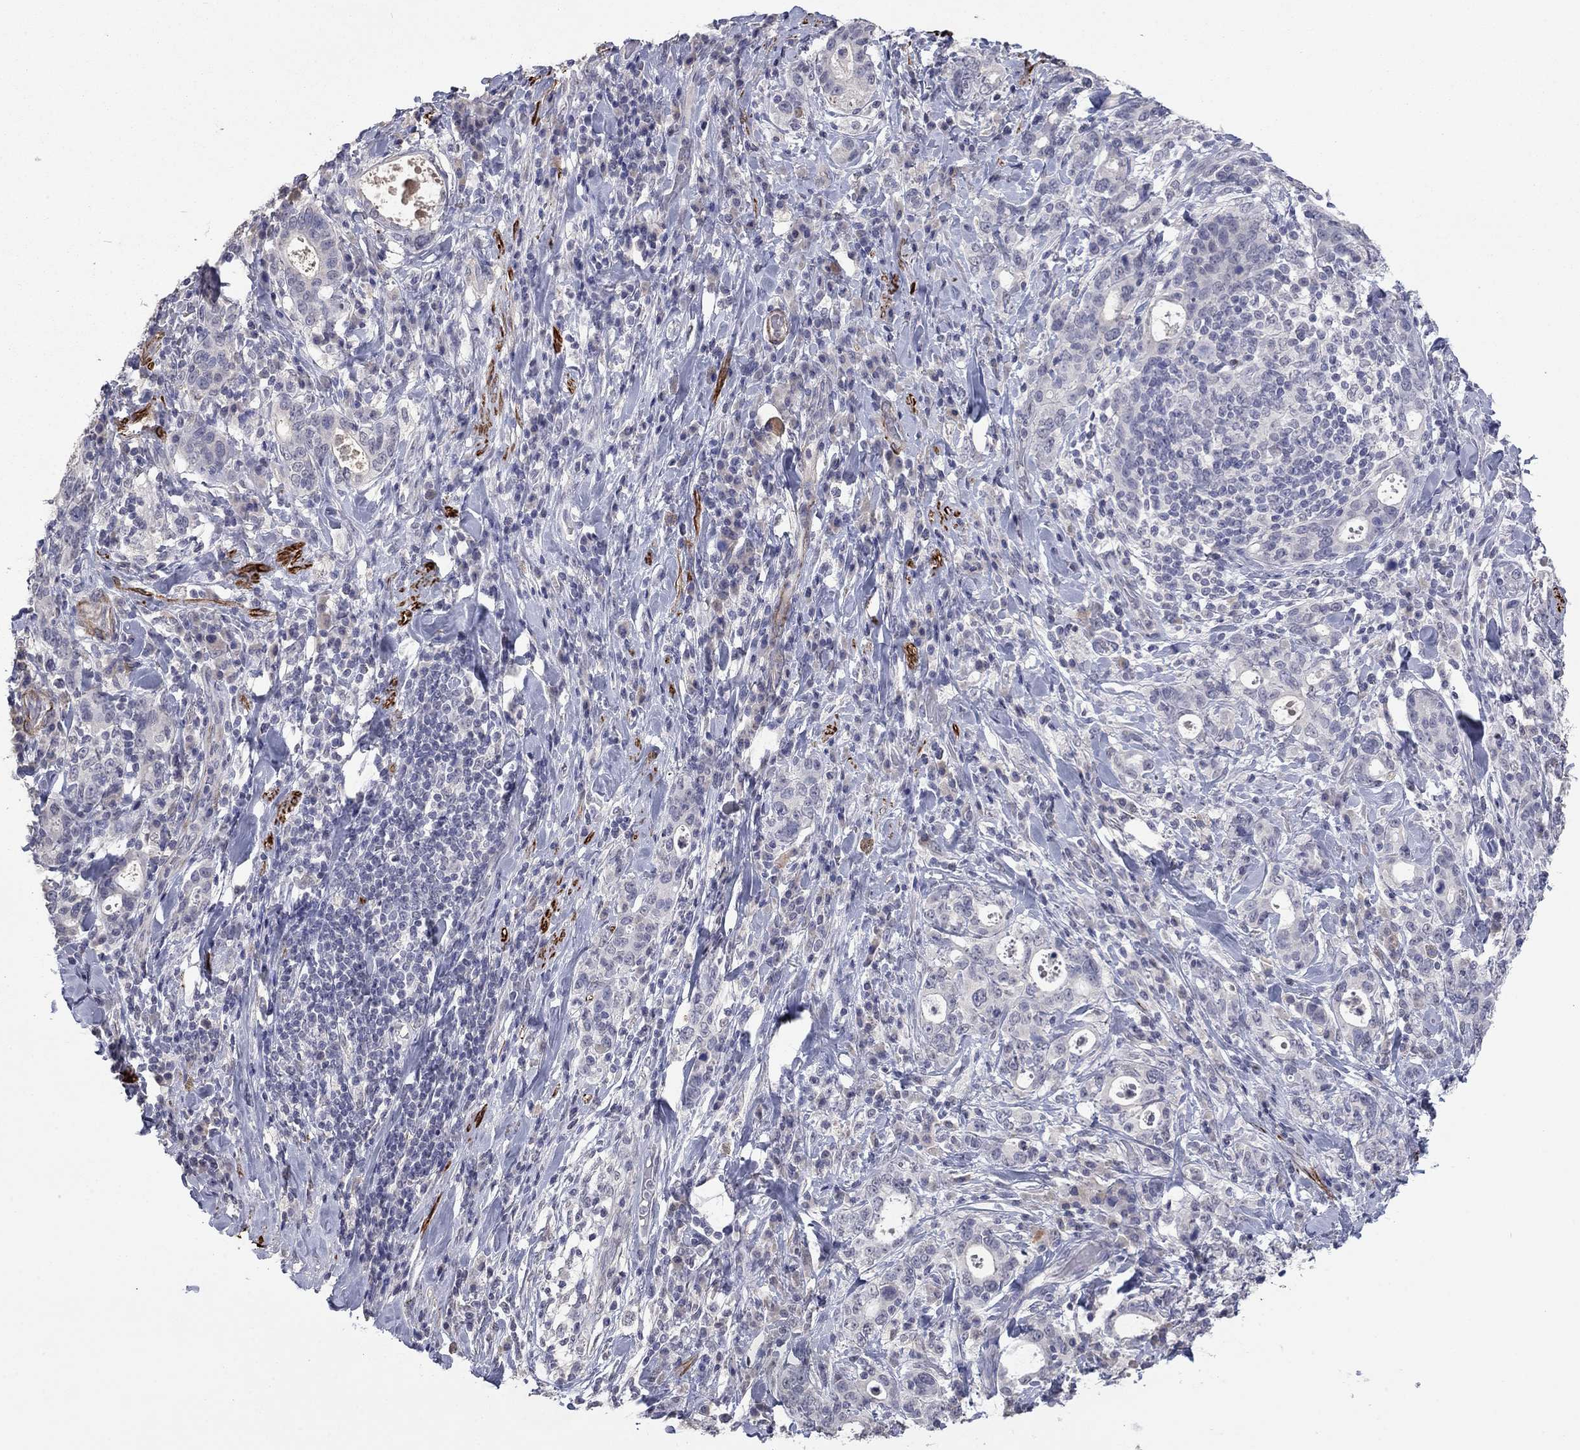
{"staining": {"intensity": "negative", "quantity": "none", "location": "none"}, "tissue": "stomach cancer", "cell_type": "Tumor cells", "image_type": "cancer", "snomed": [{"axis": "morphology", "description": "Adenocarcinoma, NOS"}, {"axis": "topography", "description": "Stomach"}], "caption": "This image is of stomach cancer stained with immunohistochemistry (IHC) to label a protein in brown with the nuclei are counter-stained blue. There is no expression in tumor cells. Brightfield microscopy of immunohistochemistry (IHC) stained with DAB (3,3'-diaminobenzidine) (brown) and hematoxylin (blue), captured at high magnification.", "gene": "IP6K3", "patient": {"sex": "male", "age": 79}}